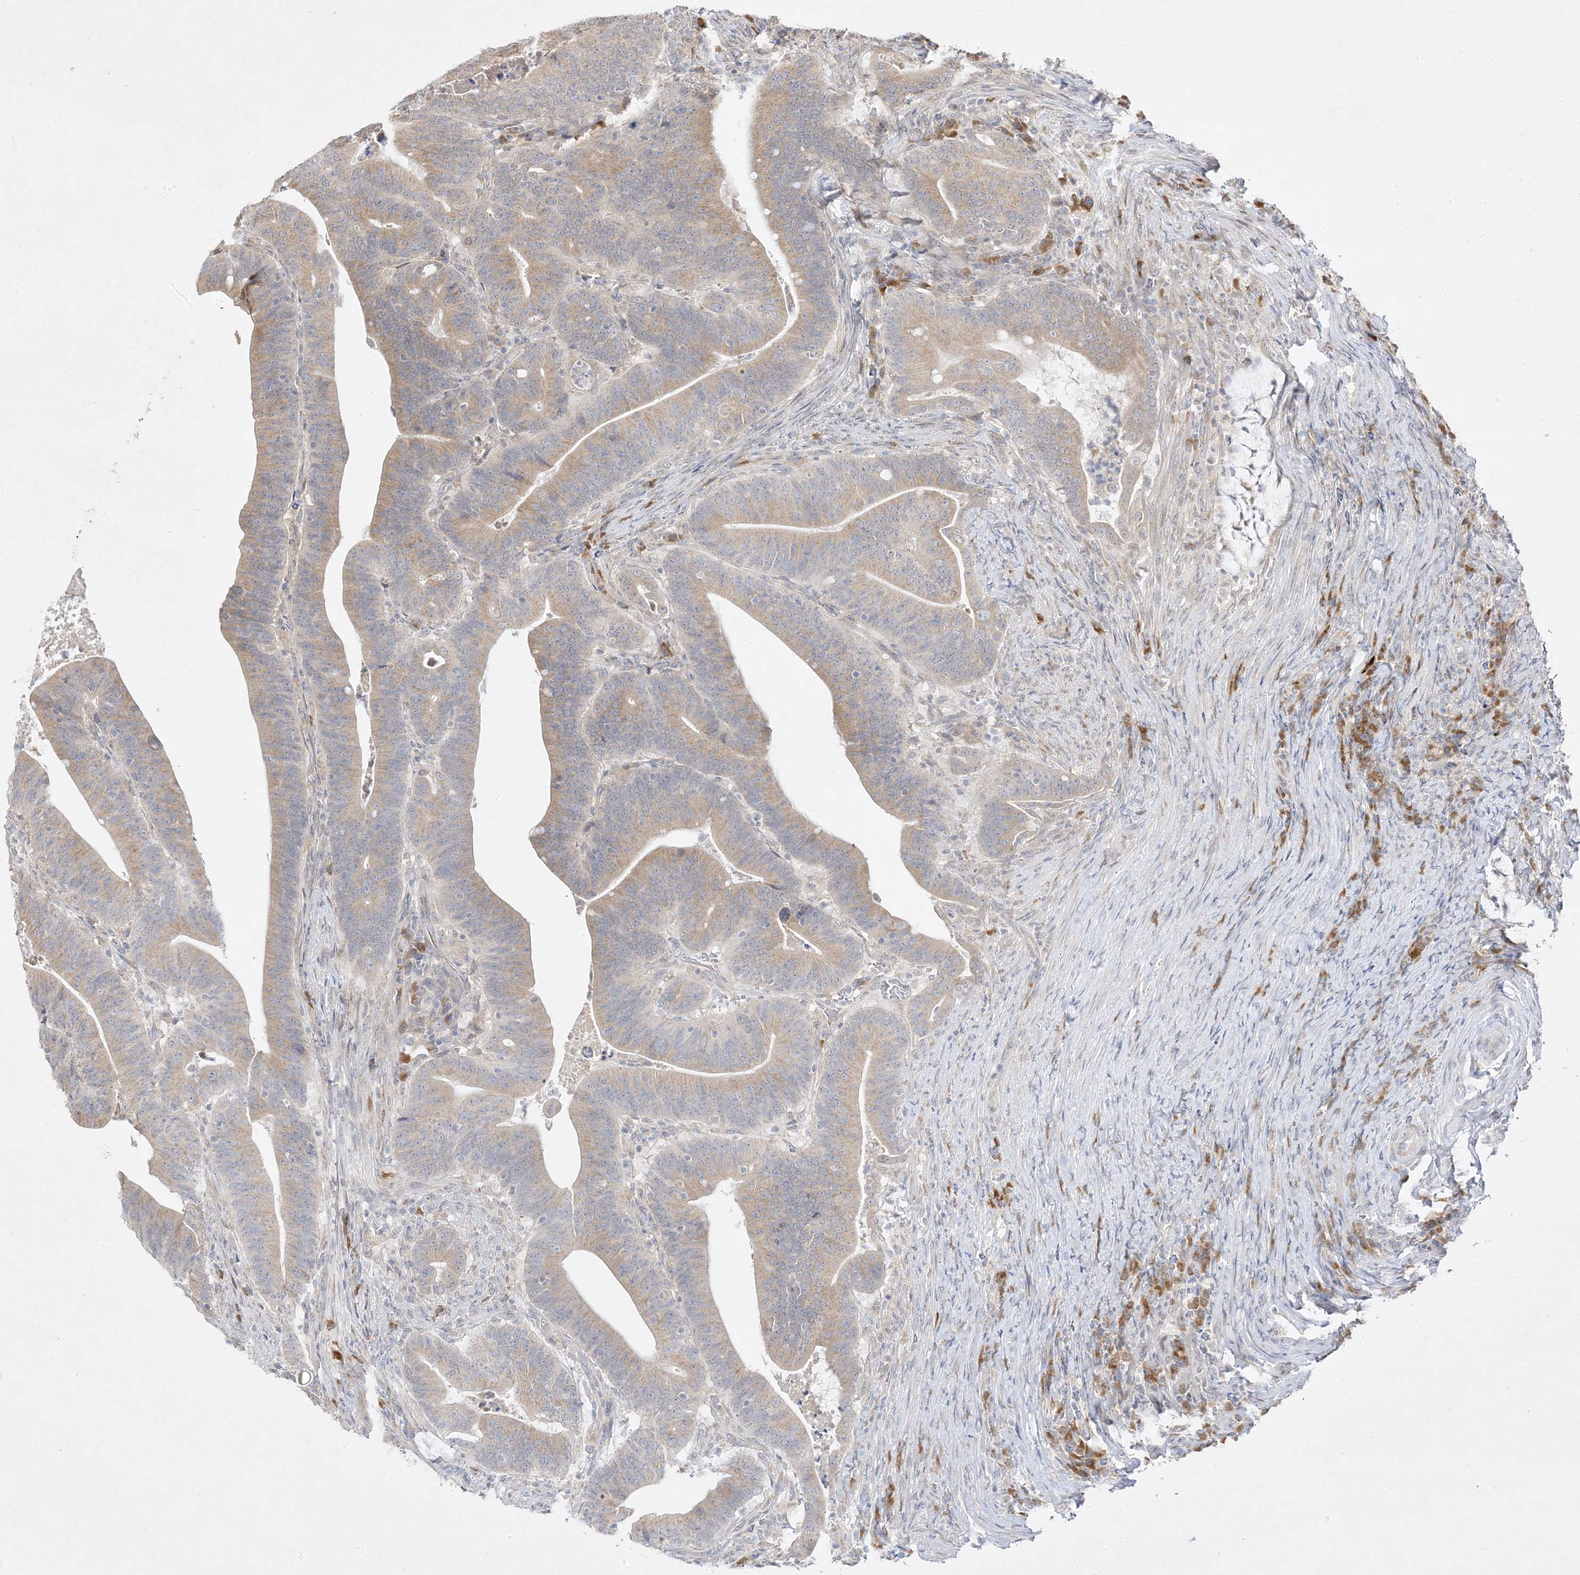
{"staining": {"intensity": "weak", "quantity": ">75%", "location": "cytoplasmic/membranous"}, "tissue": "colorectal cancer", "cell_type": "Tumor cells", "image_type": "cancer", "snomed": [{"axis": "morphology", "description": "Adenocarcinoma, NOS"}, {"axis": "topography", "description": "Colon"}], "caption": "Immunohistochemical staining of human adenocarcinoma (colorectal) reveals weak cytoplasmic/membranous protein positivity in about >75% of tumor cells.", "gene": "C2CD2", "patient": {"sex": "female", "age": 66}}